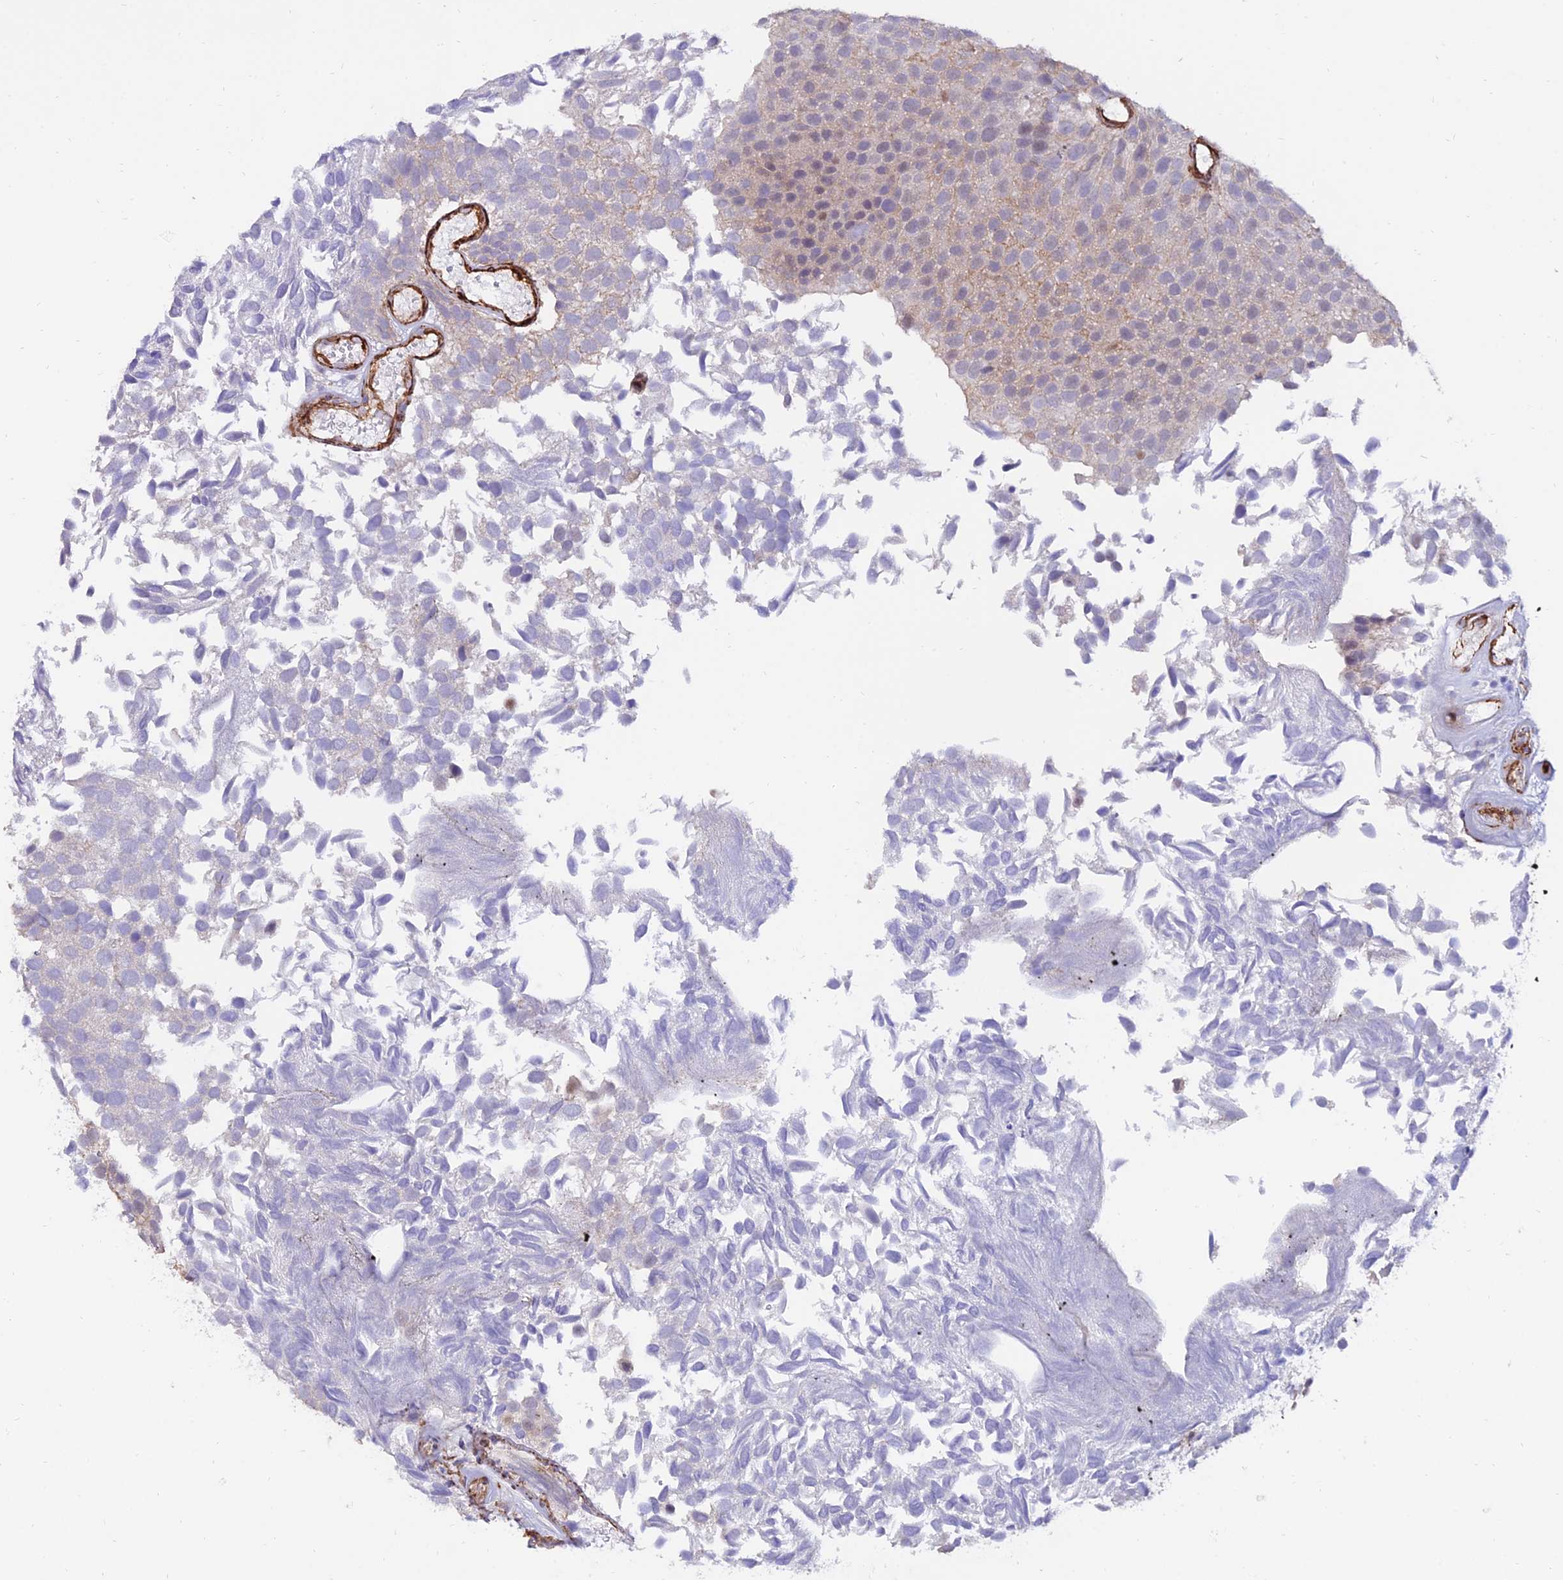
{"staining": {"intensity": "moderate", "quantity": "<25%", "location": "nuclear"}, "tissue": "urothelial cancer", "cell_type": "Tumor cells", "image_type": "cancer", "snomed": [{"axis": "morphology", "description": "Urothelial carcinoma, Low grade"}, {"axis": "topography", "description": "Urinary bladder"}], "caption": "Urothelial carcinoma (low-grade) was stained to show a protein in brown. There is low levels of moderate nuclear positivity in approximately <25% of tumor cells.", "gene": "ALDH3B2", "patient": {"sex": "male", "age": 89}}